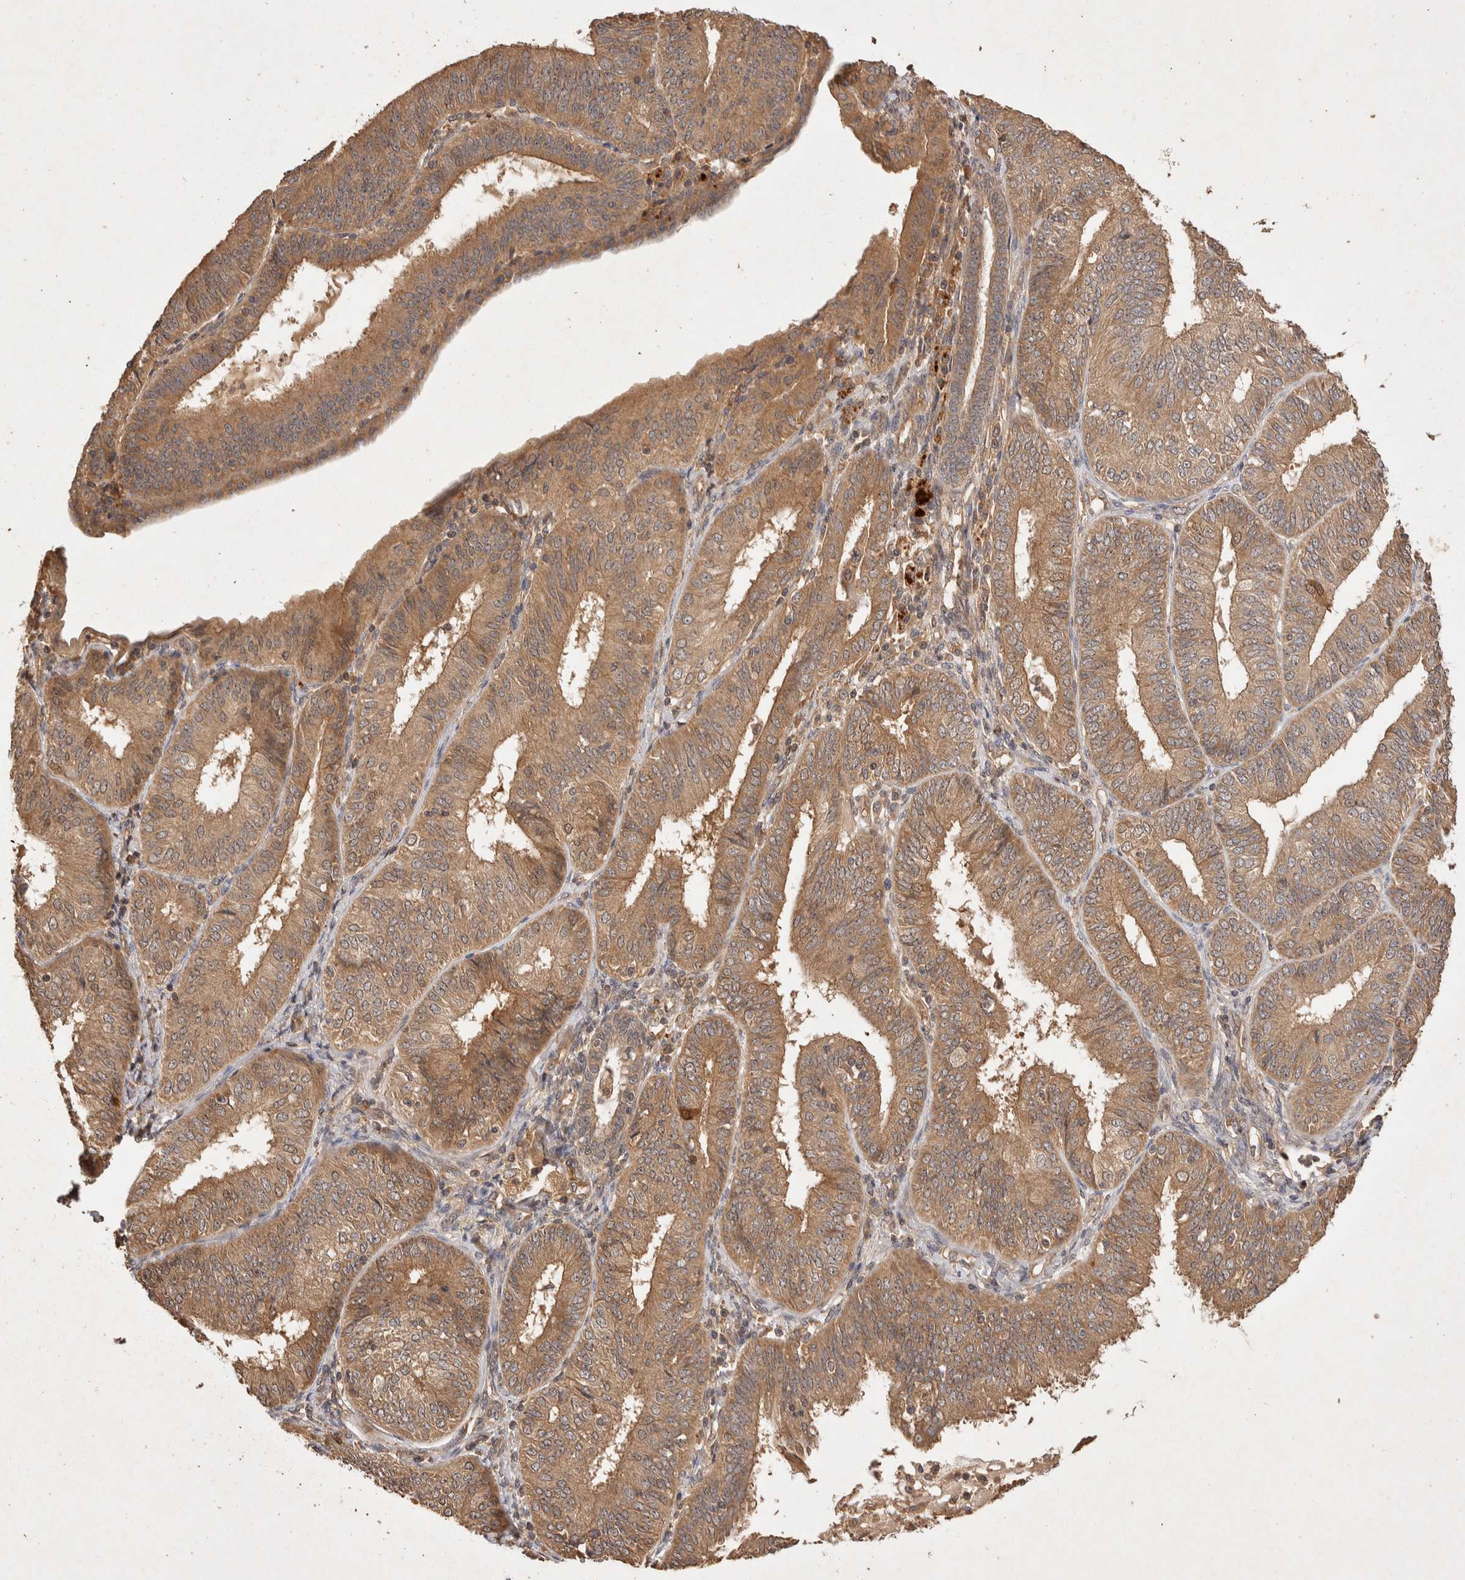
{"staining": {"intensity": "moderate", "quantity": ">75%", "location": "cytoplasmic/membranous"}, "tissue": "endometrial cancer", "cell_type": "Tumor cells", "image_type": "cancer", "snomed": [{"axis": "morphology", "description": "Adenocarcinoma, NOS"}, {"axis": "topography", "description": "Endometrium"}], "caption": "This photomicrograph displays immunohistochemistry (IHC) staining of human endometrial cancer (adenocarcinoma), with medium moderate cytoplasmic/membranous expression in approximately >75% of tumor cells.", "gene": "NSMAF", "patient": {"sex": "female", "age": 58}}